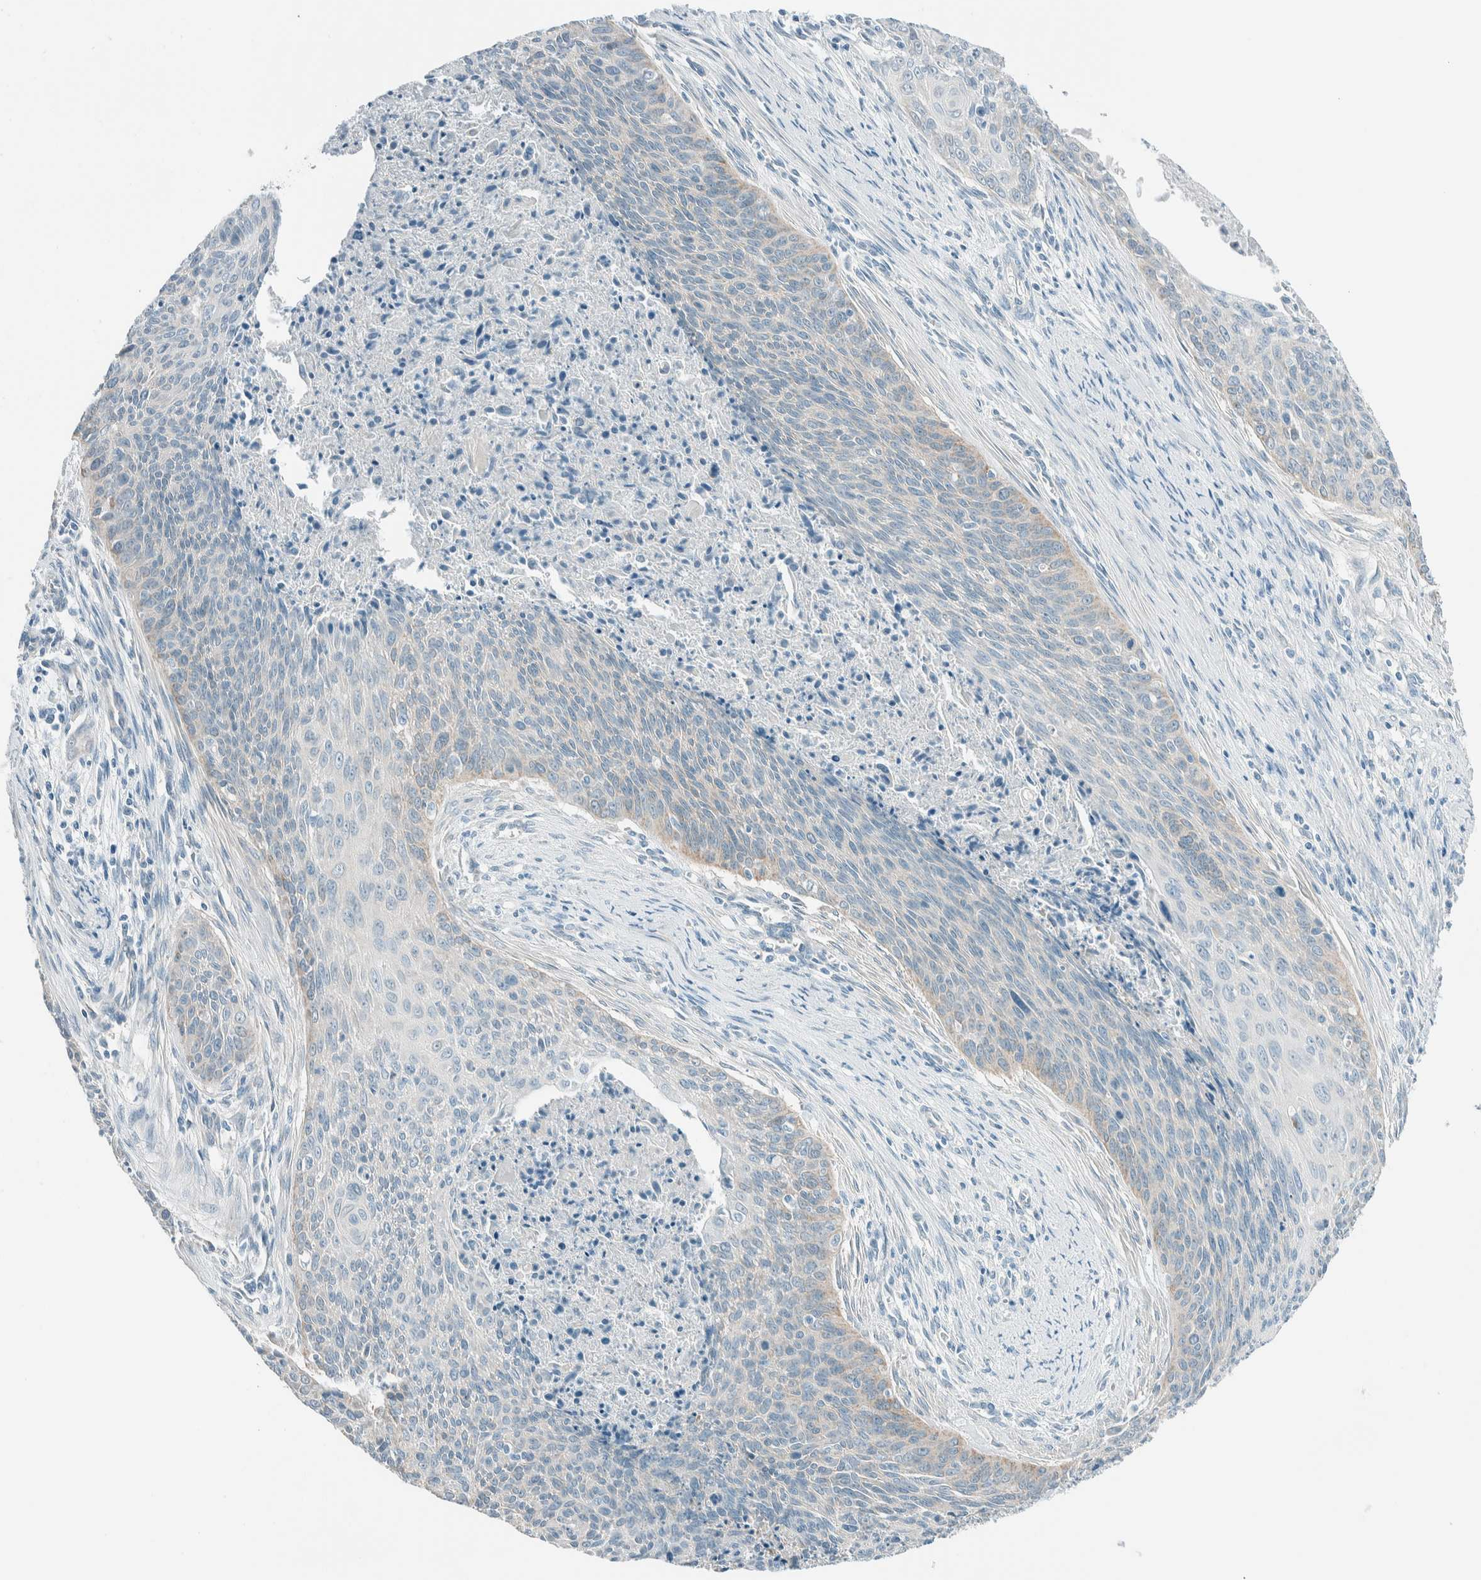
{"staining": {"intensity": "weak", "quantity": "<25%", "location": "cytoplasmic/membranous"}, "tissue": "cervical cancer", "cell_type": "Tumor cells", "image_type": "cancer", "snomed": [{"axis": "morphology", "description": "Squamous cell carcinoma, NOS"}, {"axis": "topography", "description": "Cervix"}], "caption": "Human cervical squamous cell carcinoma stained for a protein using immunohistochemistry shows no positivity in tumor cells.", "gene": "ALDH7A1", "patient": {"sex": "female", "age": 55}}